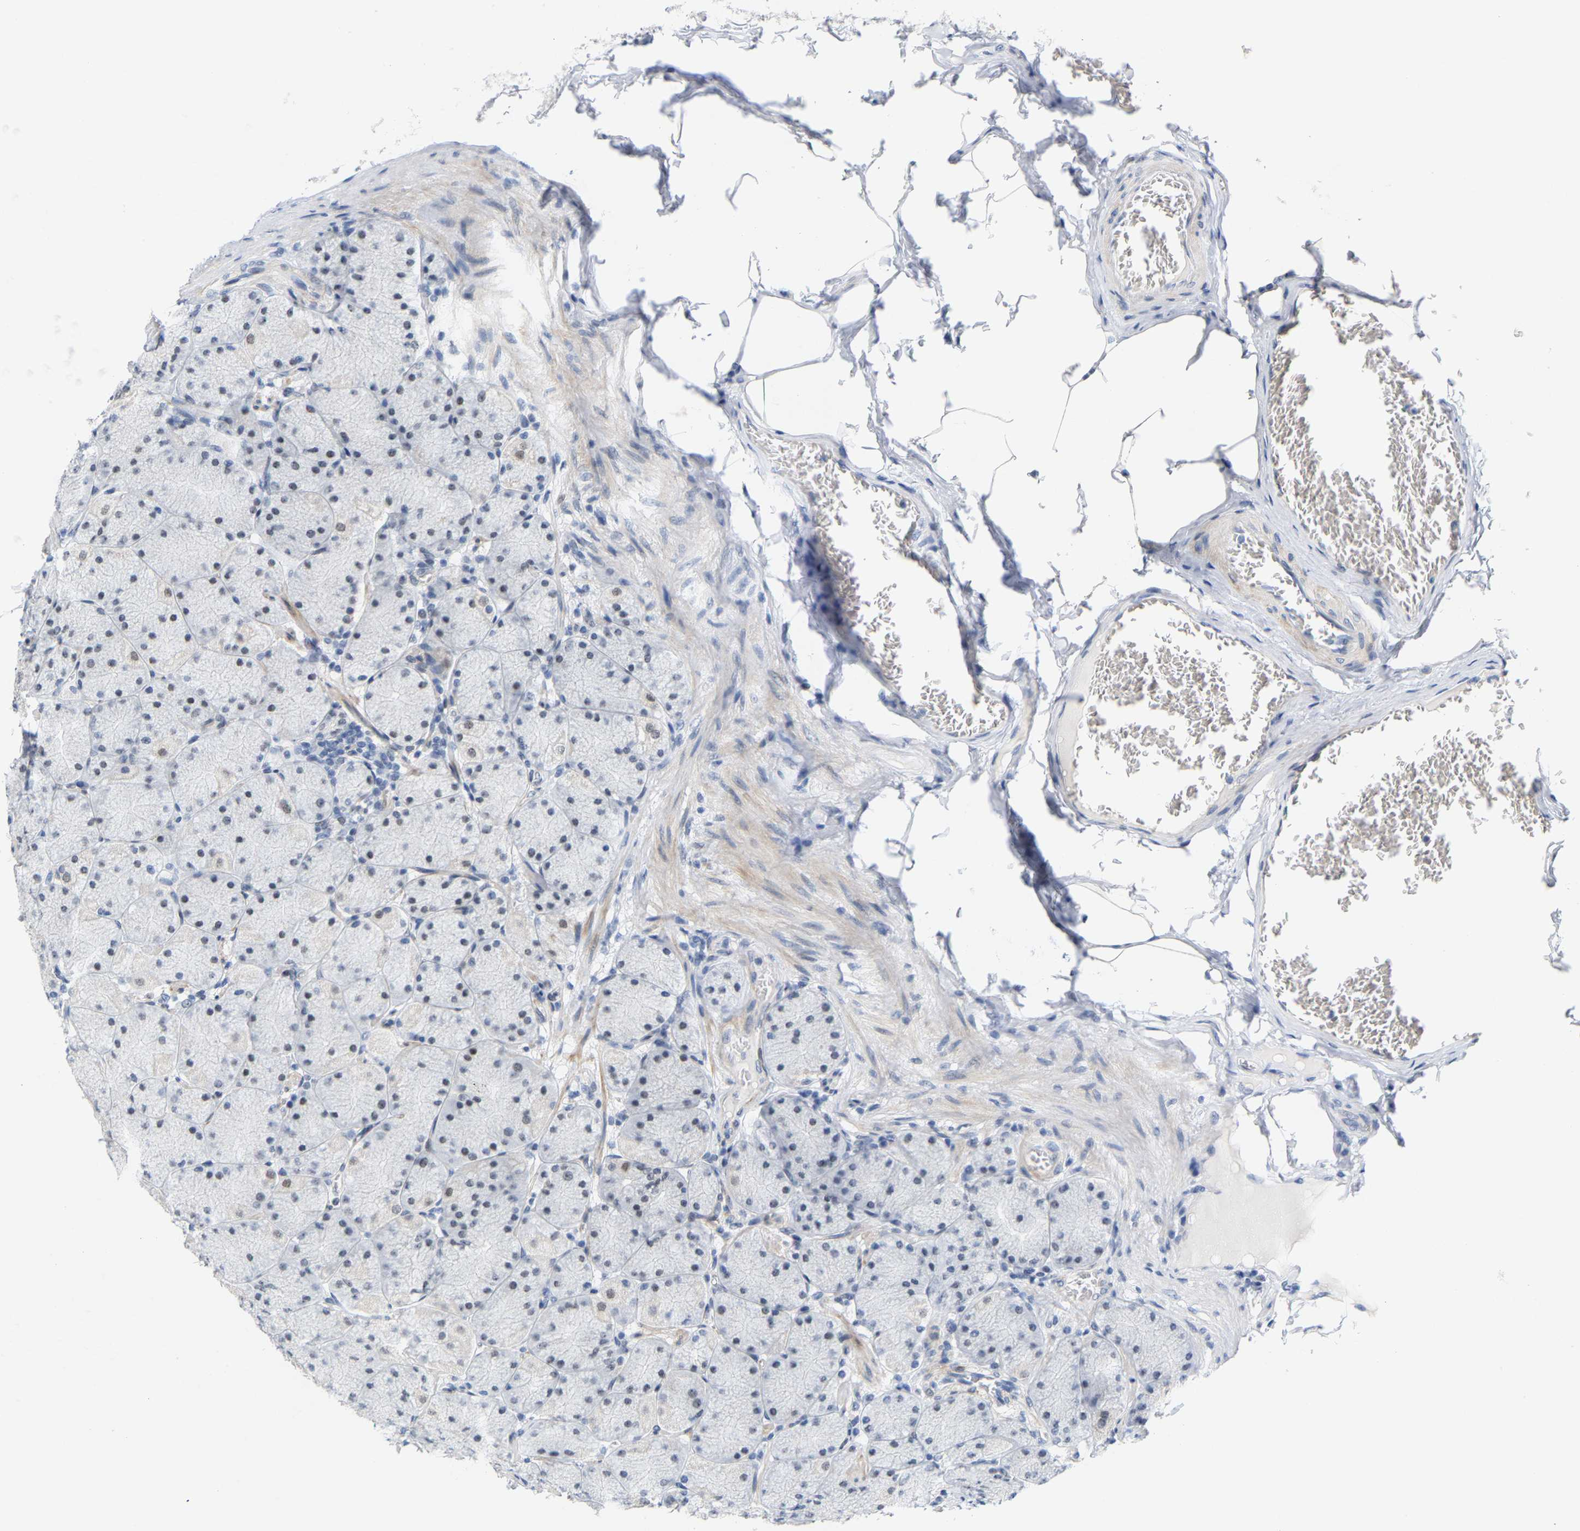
{"staining": {"intensity": "moderate", "quantity": "25%-75%", "location": "nuclear"}, "tissue": "stomach", "cell_type": "Glandular cells", "image_type": "normal", "snomed": [{"axis": "morphology", "description": "Normal tissue, NOS"}, {"axis": "topography", "description": "Stomach, upper"}], "caption": "Protein analysis of benign stomach displays moderate nuclear staining in about 25%-75% of glandular cells. (brown staining indicates protein expression, while blue staining denotes nuclei).", "gene": "FAM180A", "patient": {"sex": "female", "age": 56}}